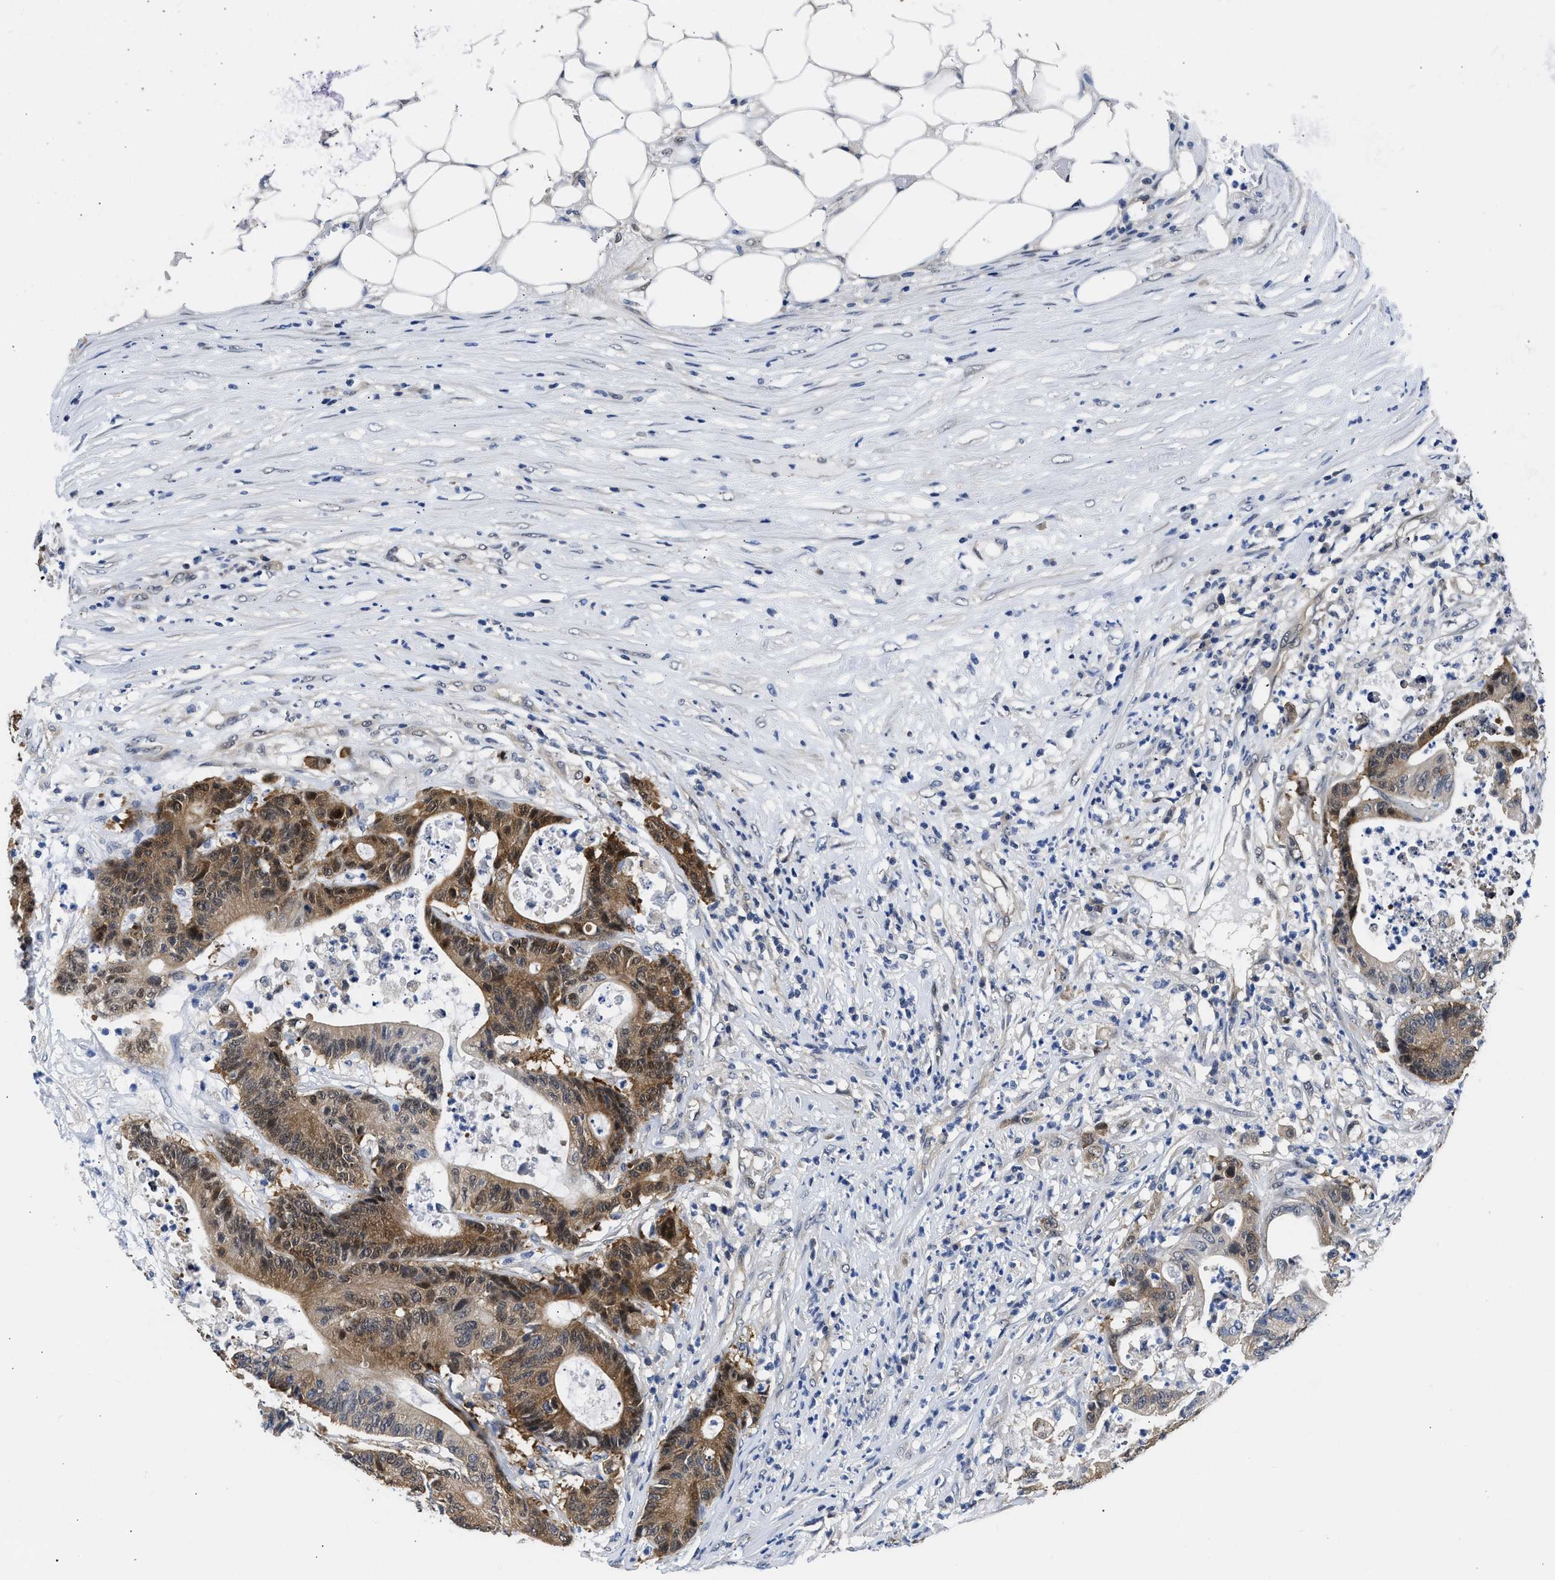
{"staining": {"intensity": "strong", "quantity": ">75%", "location": "cytoplasmic/membranous,nuclear"}, "tissue": "colorectal cancer", "cell_type": "Tumor cells", "image_type": "cancer", "snomed": [{"axis": "morphology", "description": "Adenocarcinoma, NOS"}, {"axis": "topography", "description": "Colon"}], "caption": "An image of colorectal cancer (adenocarcinoma) stained for a protein shows strong cytoplasmic/membranous and nuclear brown staining in tumor cells.", "gene": "XPO5", "patient": {"sex": "female", "age": 84}}